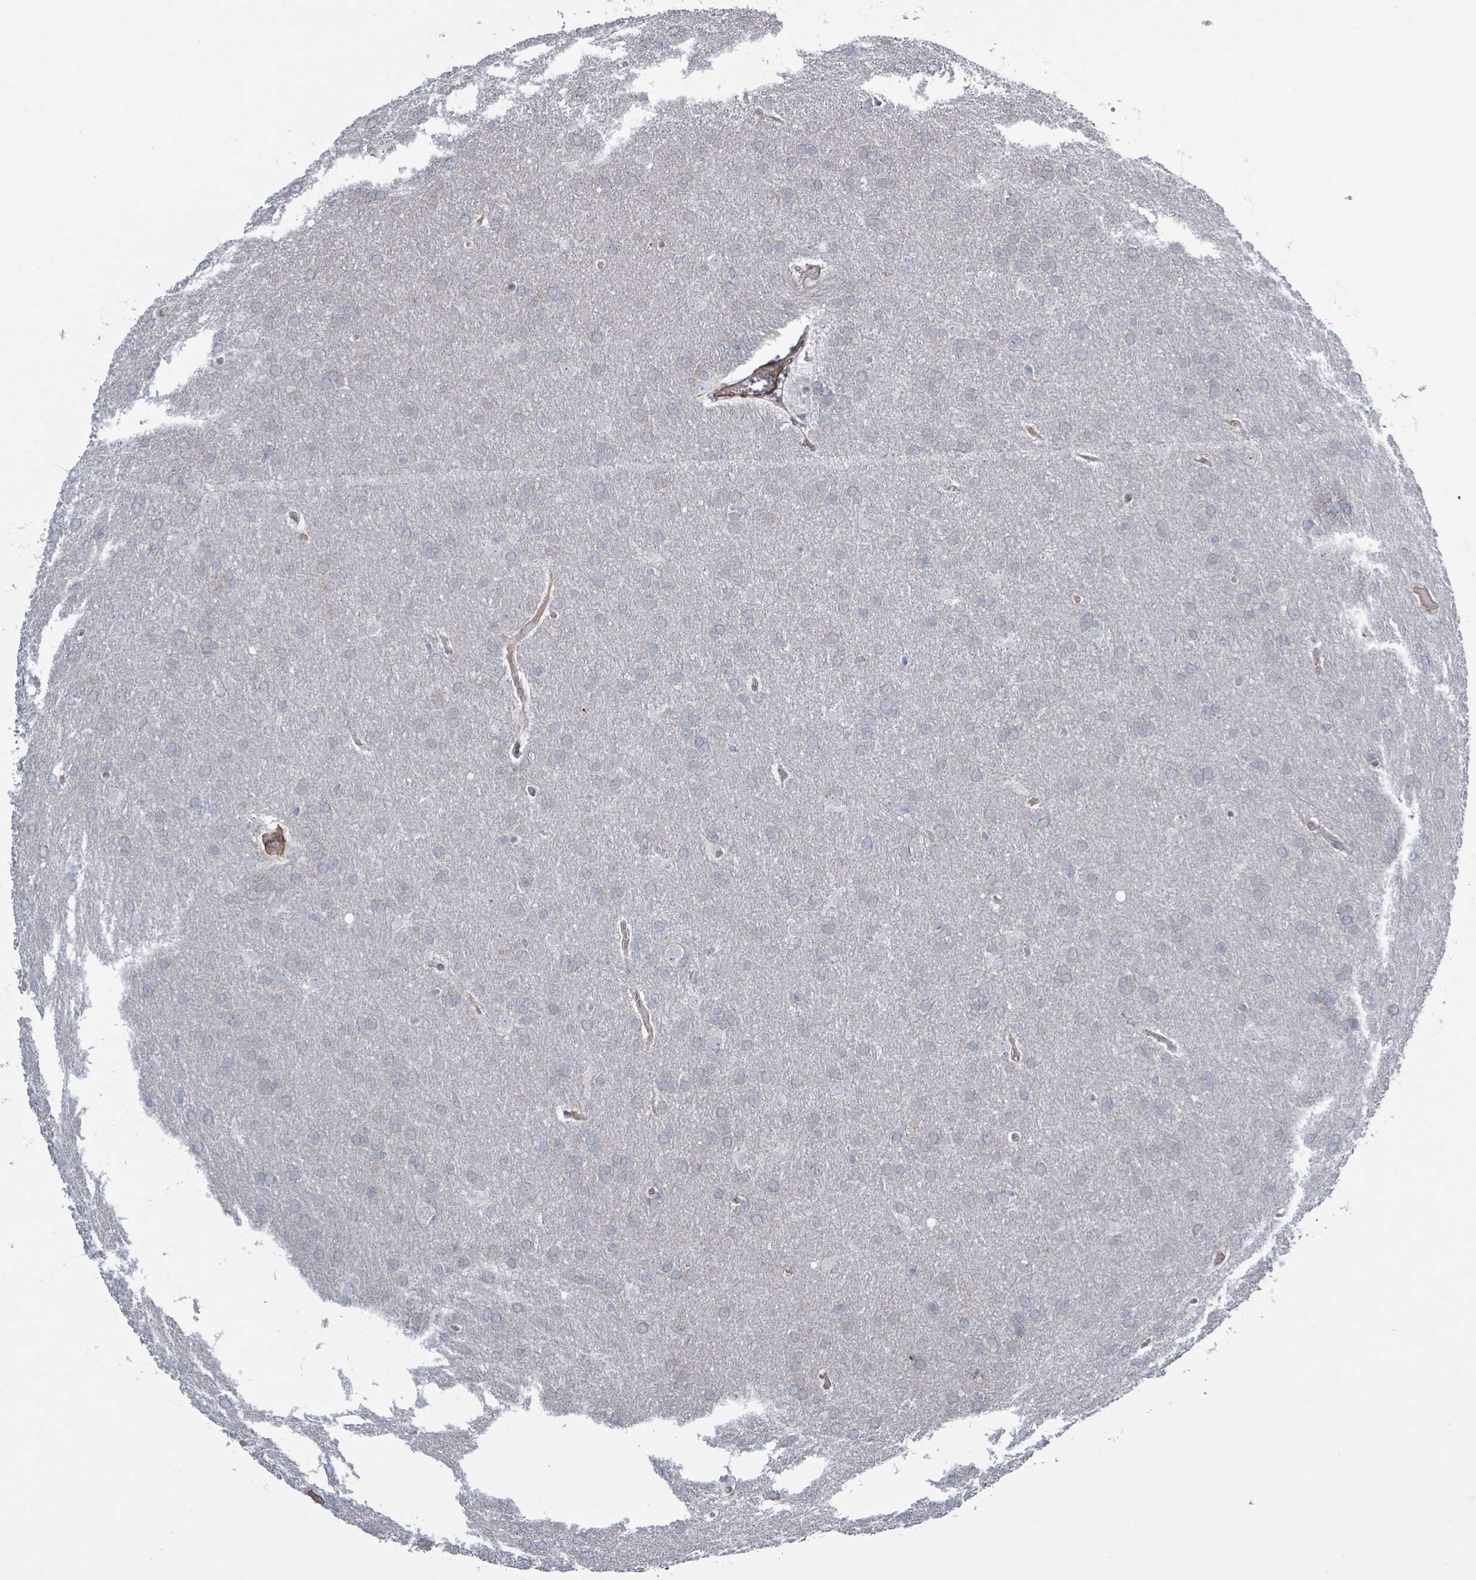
{"staining": {"intensity": "negative", "quantity": "none", "location": "none"}, "tissue": "glioma", "cell_type": "Tumor cells", "image_type": "cancer", "snomed": [{"axis": "morphology", "description": "Glioma, malignant, Low grade"}, {"axis": "topography", "description": "Brain"}], "caption": "This is an immunohistochemistry photomicrograph of glioma. There is no positivity in tumor cells.", "gene": "ADCK1", "patient": {"sex": "female", "age": 32}}